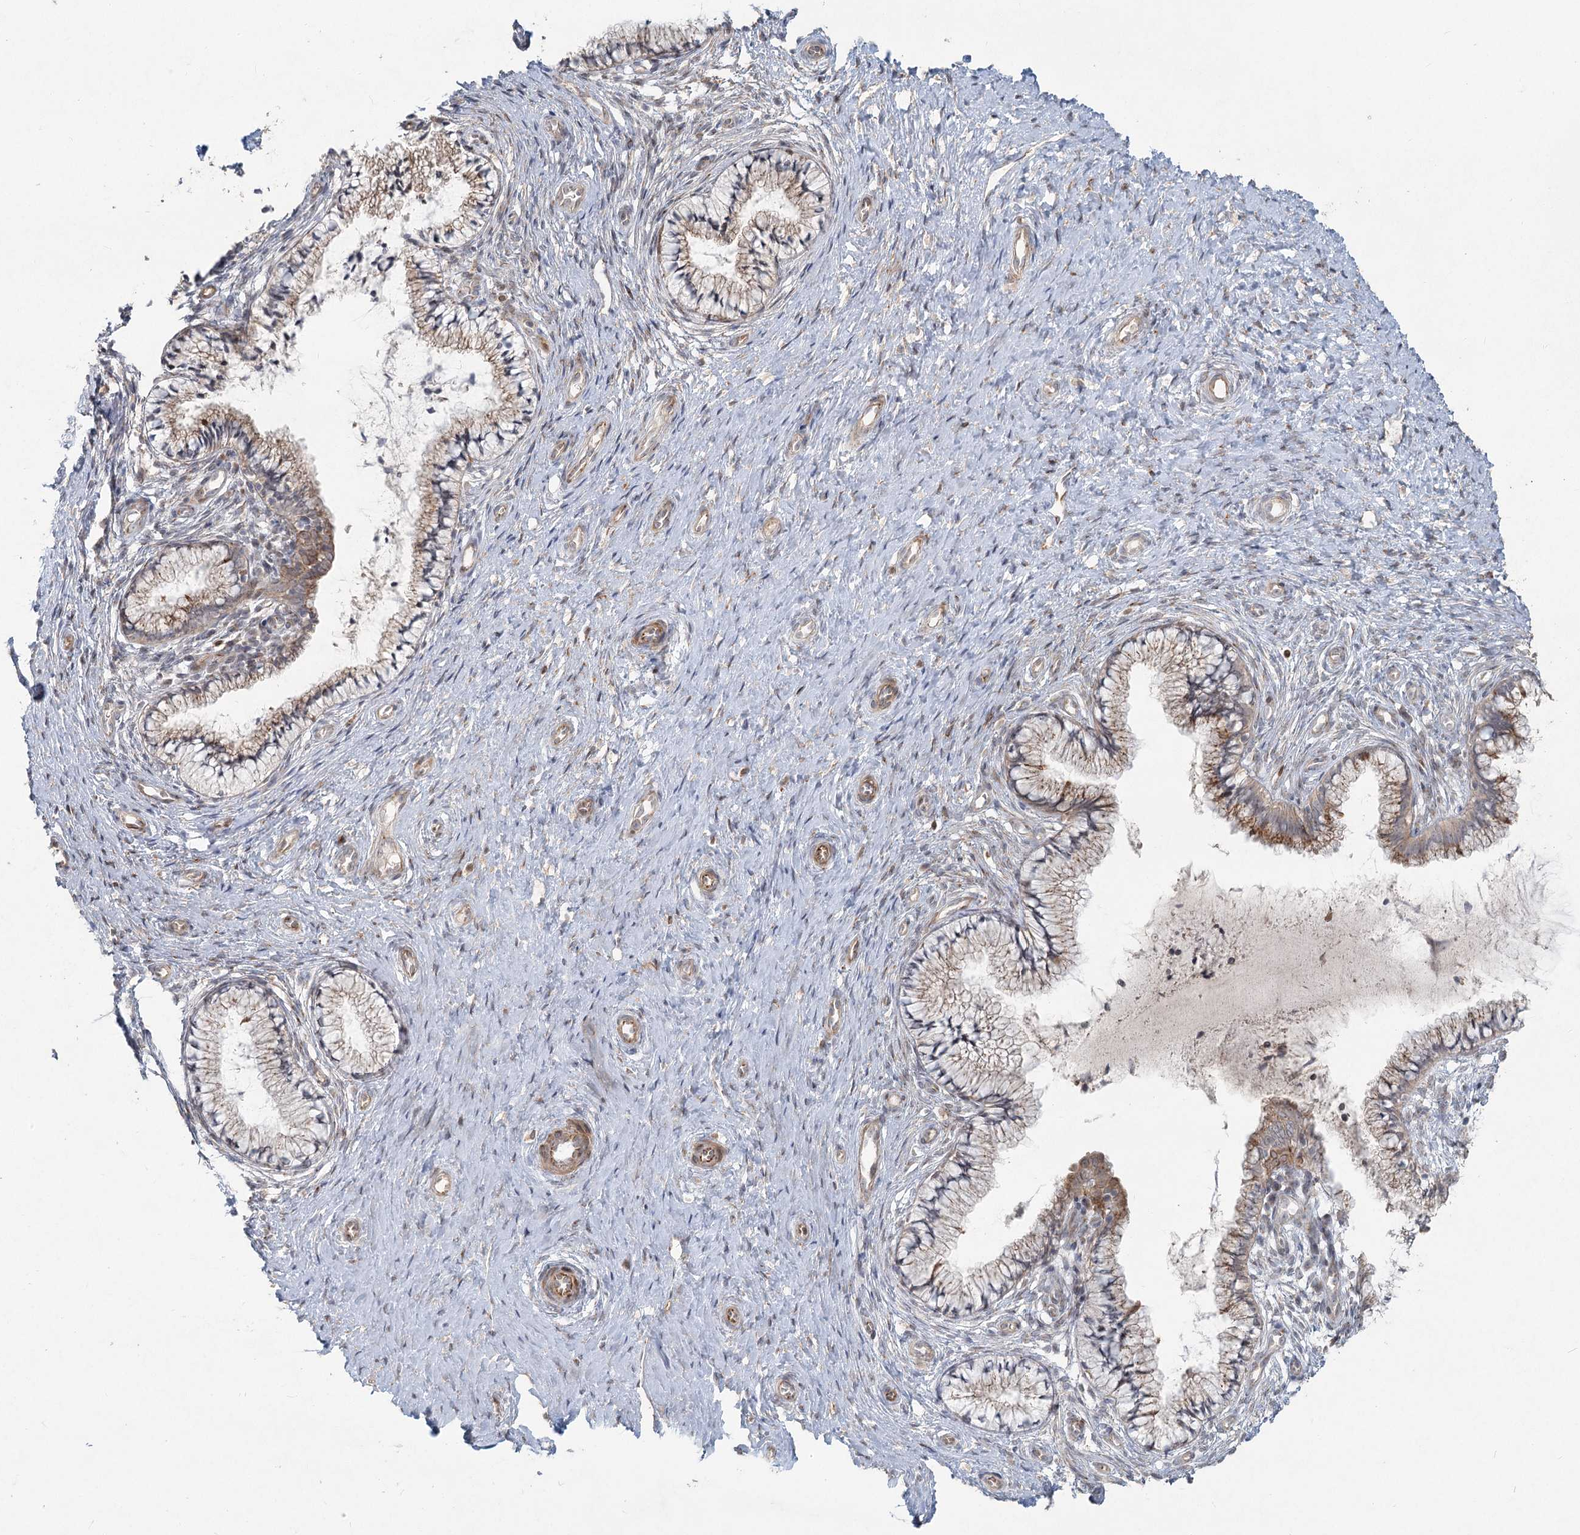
{"staining": {"intensity": "weak", "quantity": "25%-75%", "location": "cytoplasmic/membranous"}, "tissue": "cervix", "cell_type": "Glandular cells", "image_type": "normal", "snomed": [{"axis": "morphology", "description": "Normal tissue, NOS"}, {"axis": "topography", "description": "Cervix"}], "caption": "Immunohistochemistry histopathology image of normal cervix: human cervix stained using immunohistochemistry (IHC) exhibits low levels of weak protein expression localized specifically in the cytoplasmic/membranous of glandular cells, appearing as a cytoplasmic/membranous brown color.", "gene": "LRP2BP", "patient": {"sex": "female", "age": 36}}